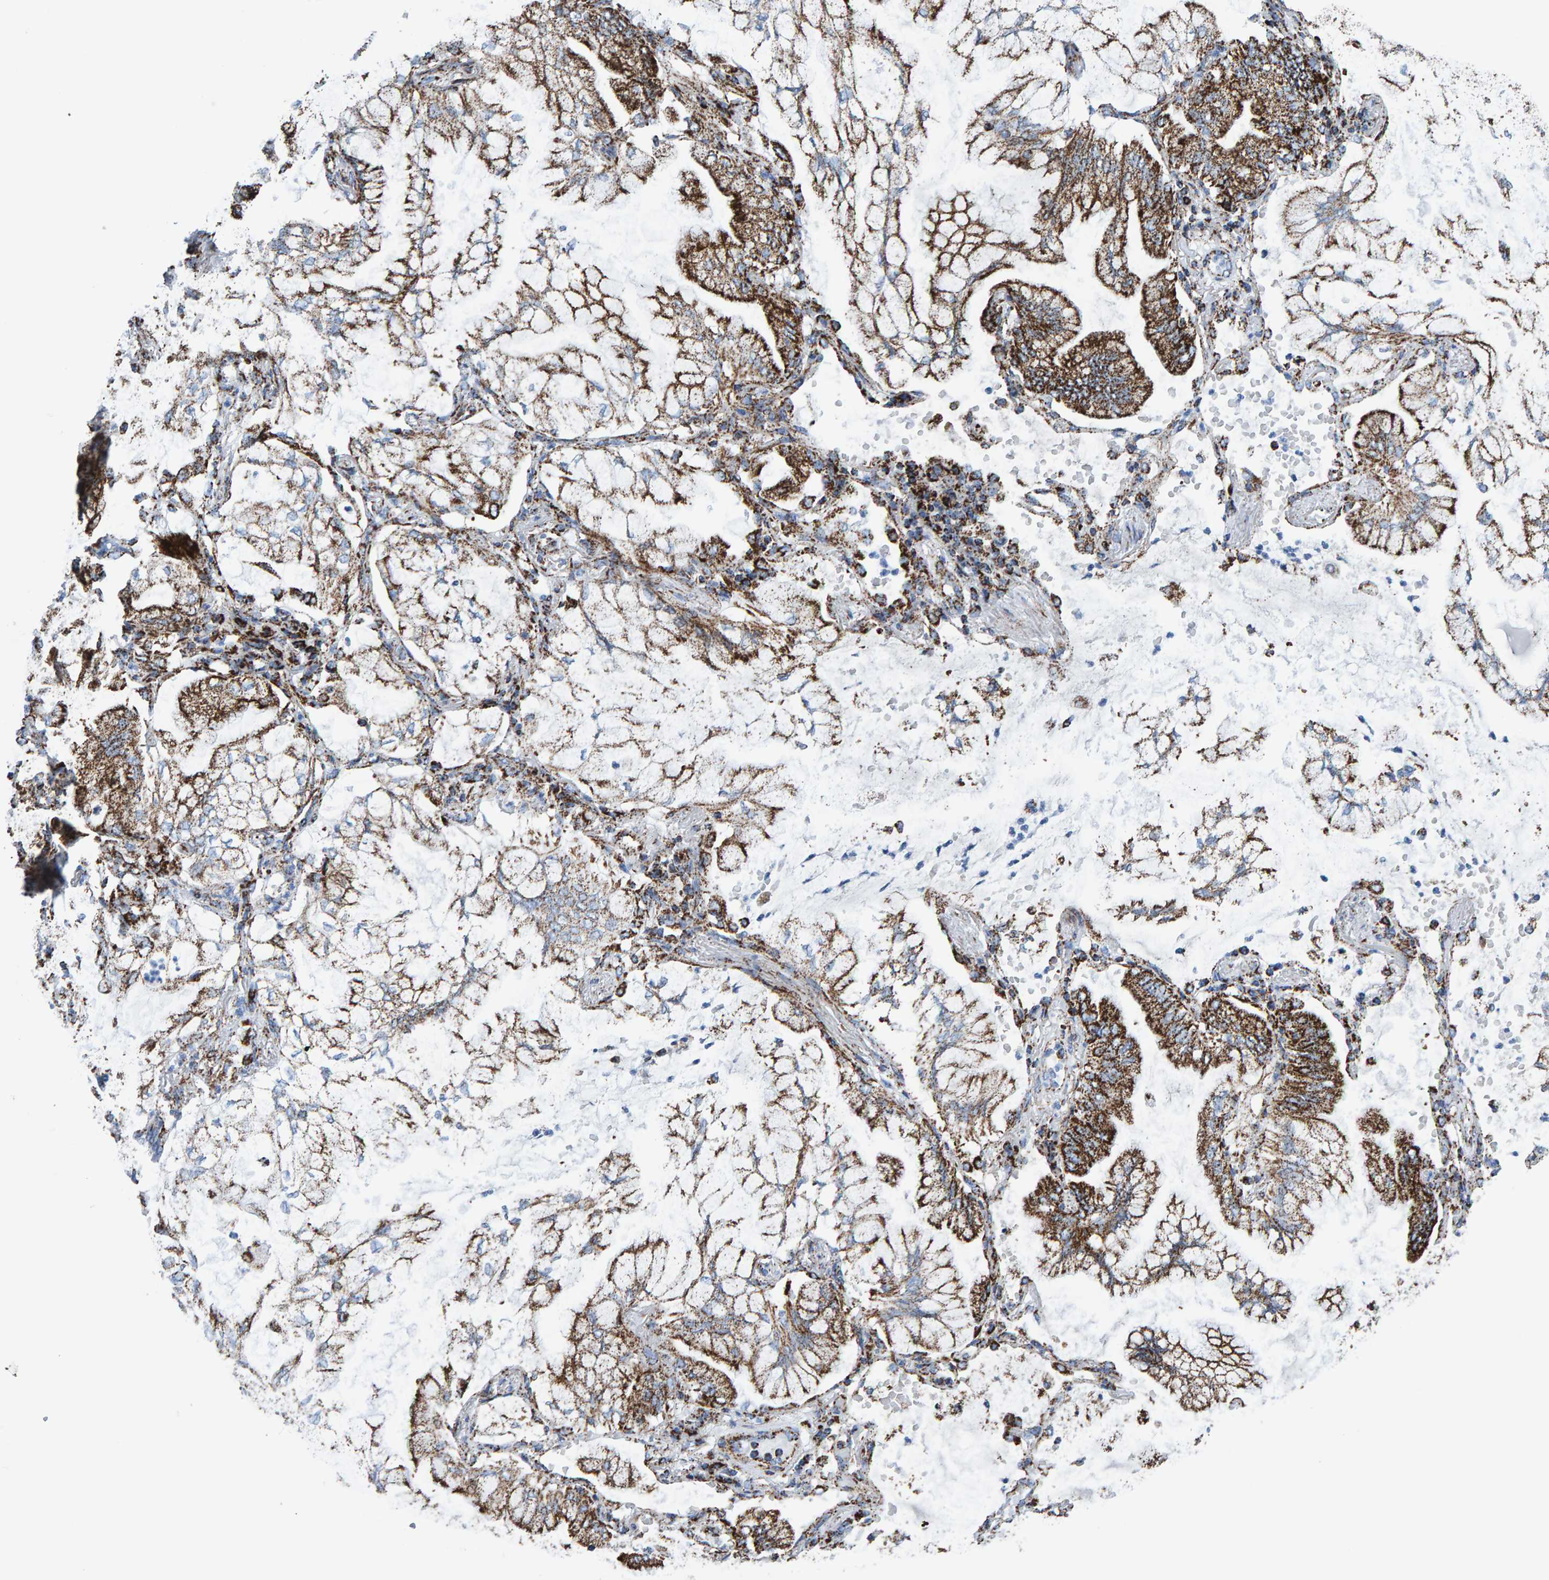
{"staining": {"intensity": "strong", "quantity": ">75%", "location": "cytoplasmic/membranous"}, "tissue": "lung cancer", "cell_type": "Tumor cells", "image_type": "cancer", "snomed": [{"axis": "morphology", "description": "Adenocarcinoma, NOS"}, {"axis": "topography", "description": "Lung"}], "caption": "Immunohistochemical staining of lung adenocarcinoma displays strong cytoplasmic/membranous protein staining in about >75% of tumor cells. The protein of interest is shown in brown color, while the nuclei are stained blue.", "gene": "ENSG00000262660", "patient": {"sex": "female", "age": 70}}